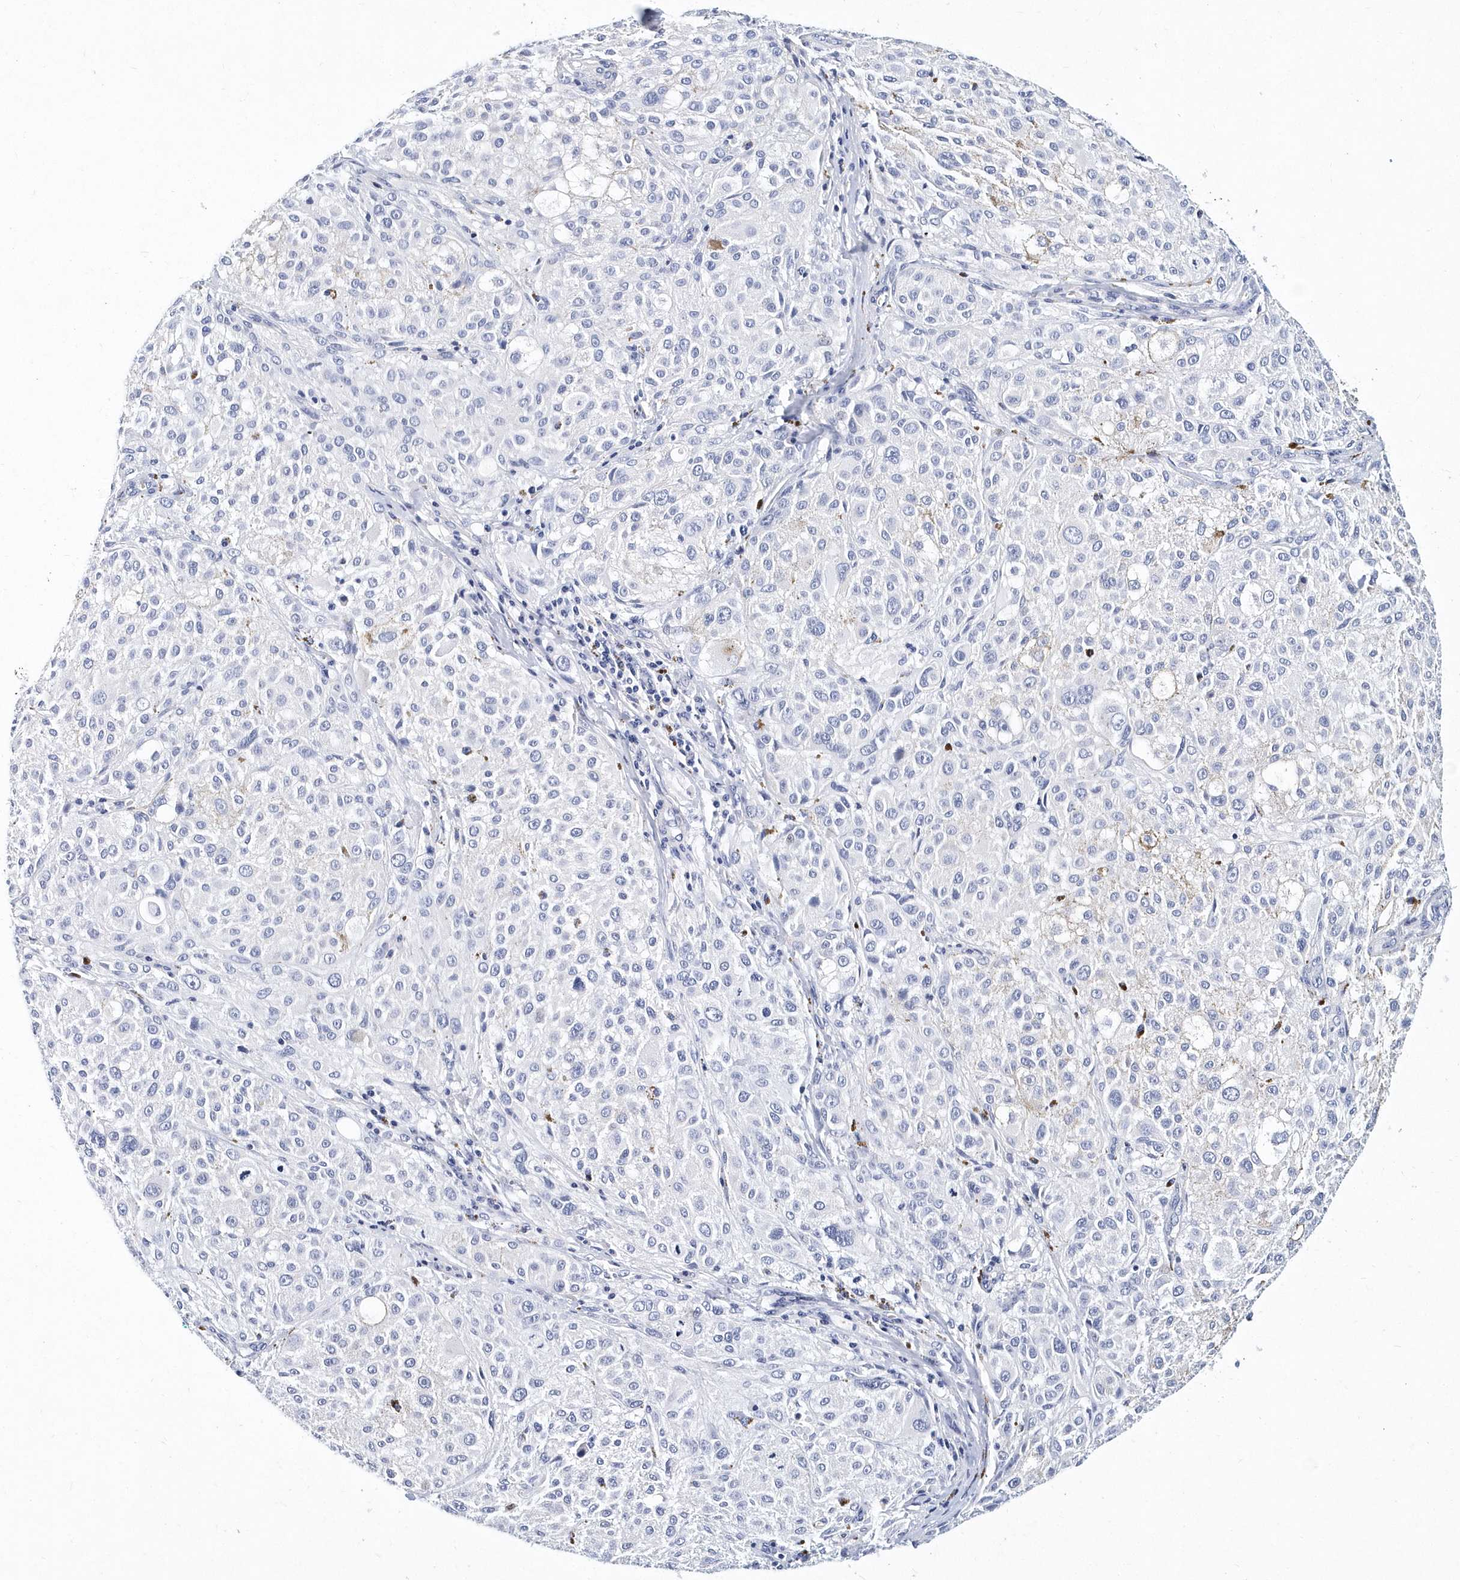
{"staining": {"intensity": "negative", "quantity": "none", "location": "none"}, "tissue": "melanoma", "cell_type": "Tumor cells", "image_type": "cancer", "snomed": [{"axis": "morphology", "description": "Necrosis, NOS"}, {"axis": "morphology", "description": "Malignant melanoma, NOS"}, {"axis": "topography", "description": "Skin"}], "caption": "High power microscopy micrograph of an immunohistochemistry photomicrograph of malignant melanoma, revealing no significant staining in tumor cells. (Brightfield microscopy of DAB (3,3'-diaminobenzidine) immunohistochemistry at high magnification).", "gene": "ITGA2B", "patient": {"sex": "female", "age": 87}}